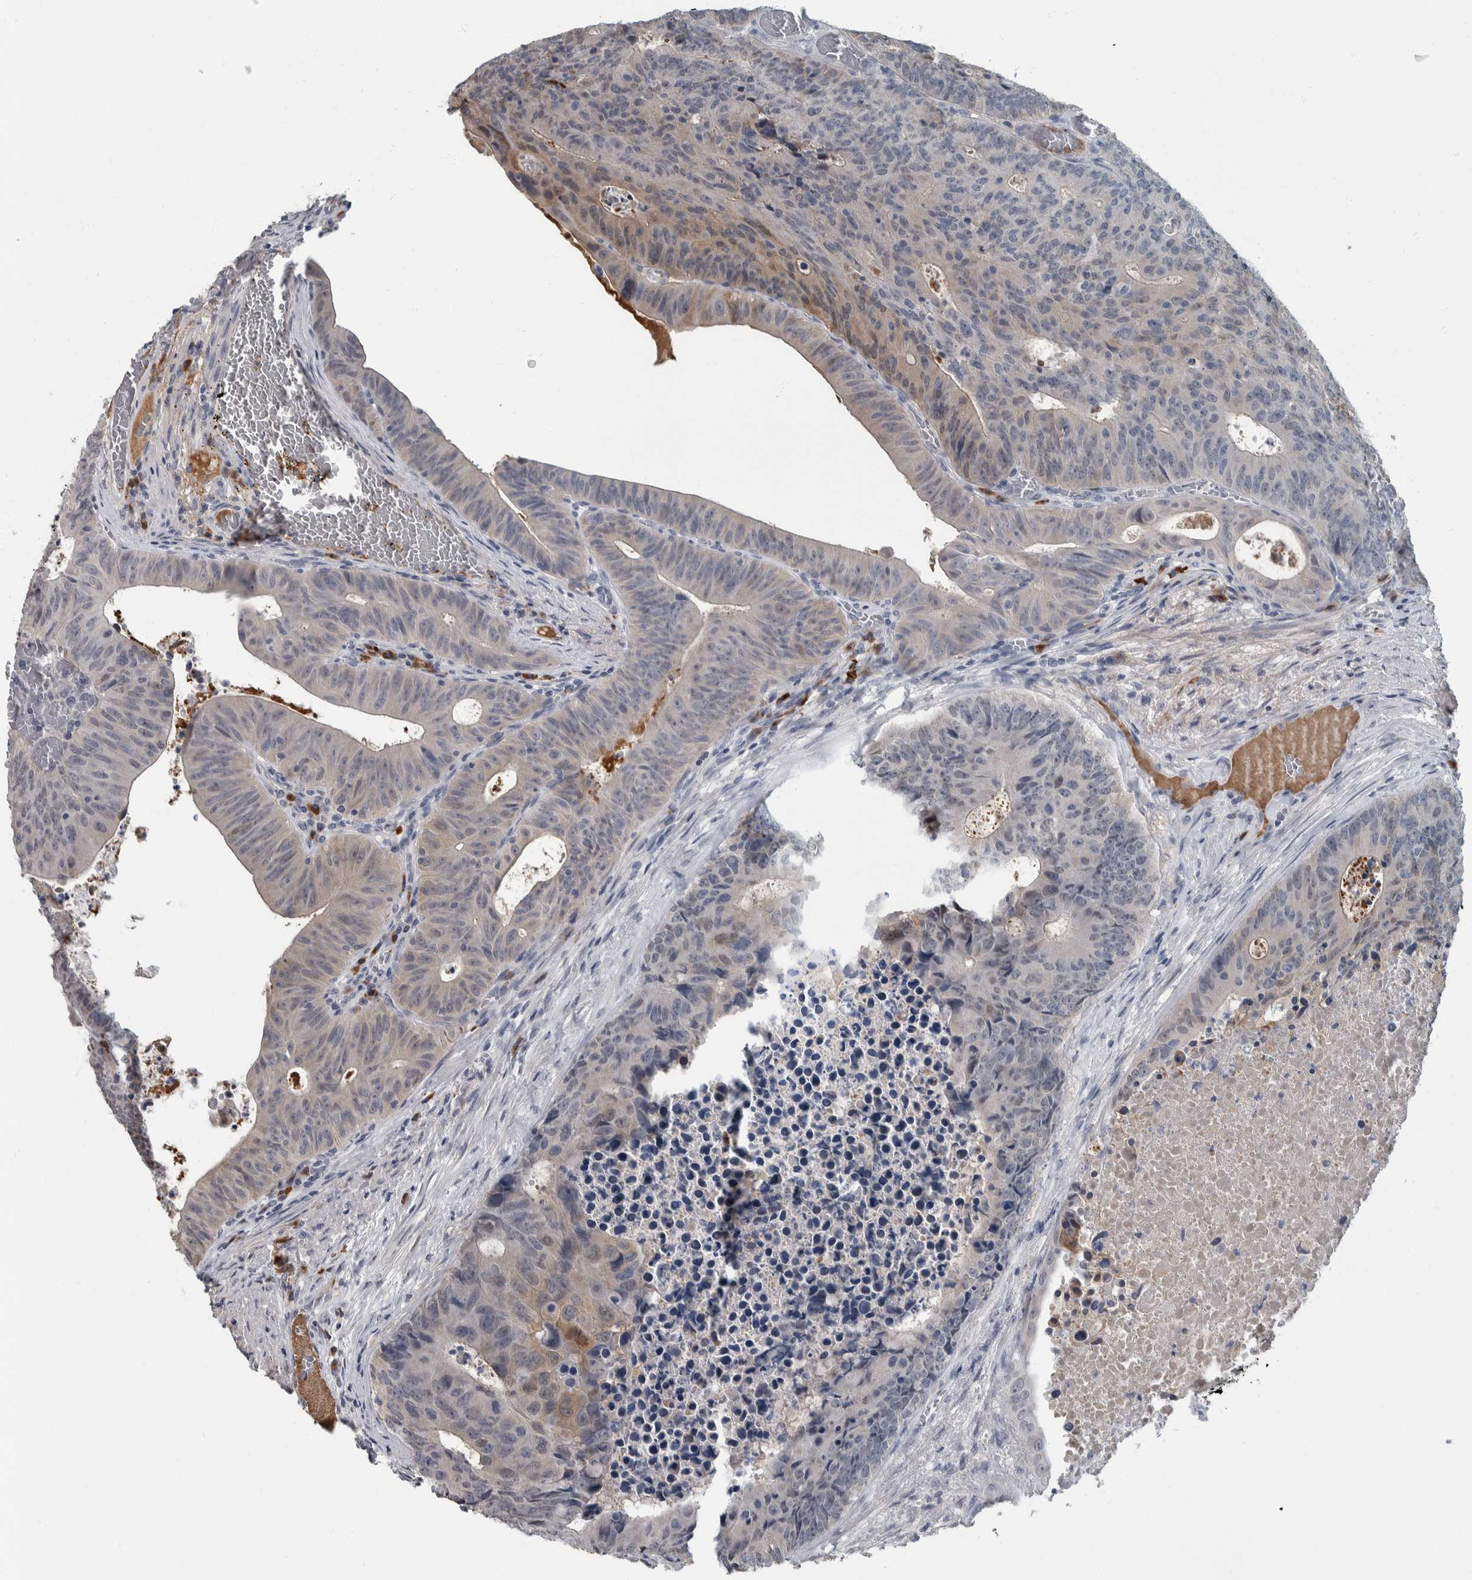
{"staining": {"intensity": "weak", "quantity": "<25%", "location": "cytoplasmic/membranous,nuclear"}, "tissue": "colorectal cancer", "cell_type": "Tumor cells", "image_type": "cancer", "snomed": [{"axis": "morphology", "description": "Adenocarcinoma, NOS"}, {"axis": "topography", "description": "Colon"}], "caption": "A high-resolution photomicrograph shows immunohistochemistry staining of colorectal cancer, which shows no significant positivity in tumor cells. (DAB (3,3'-diaminobenzidine) IHC with hematoxylin counter stain).", "gene": "CAVIN4", "patient": {"sex": "male", "age": 87}}